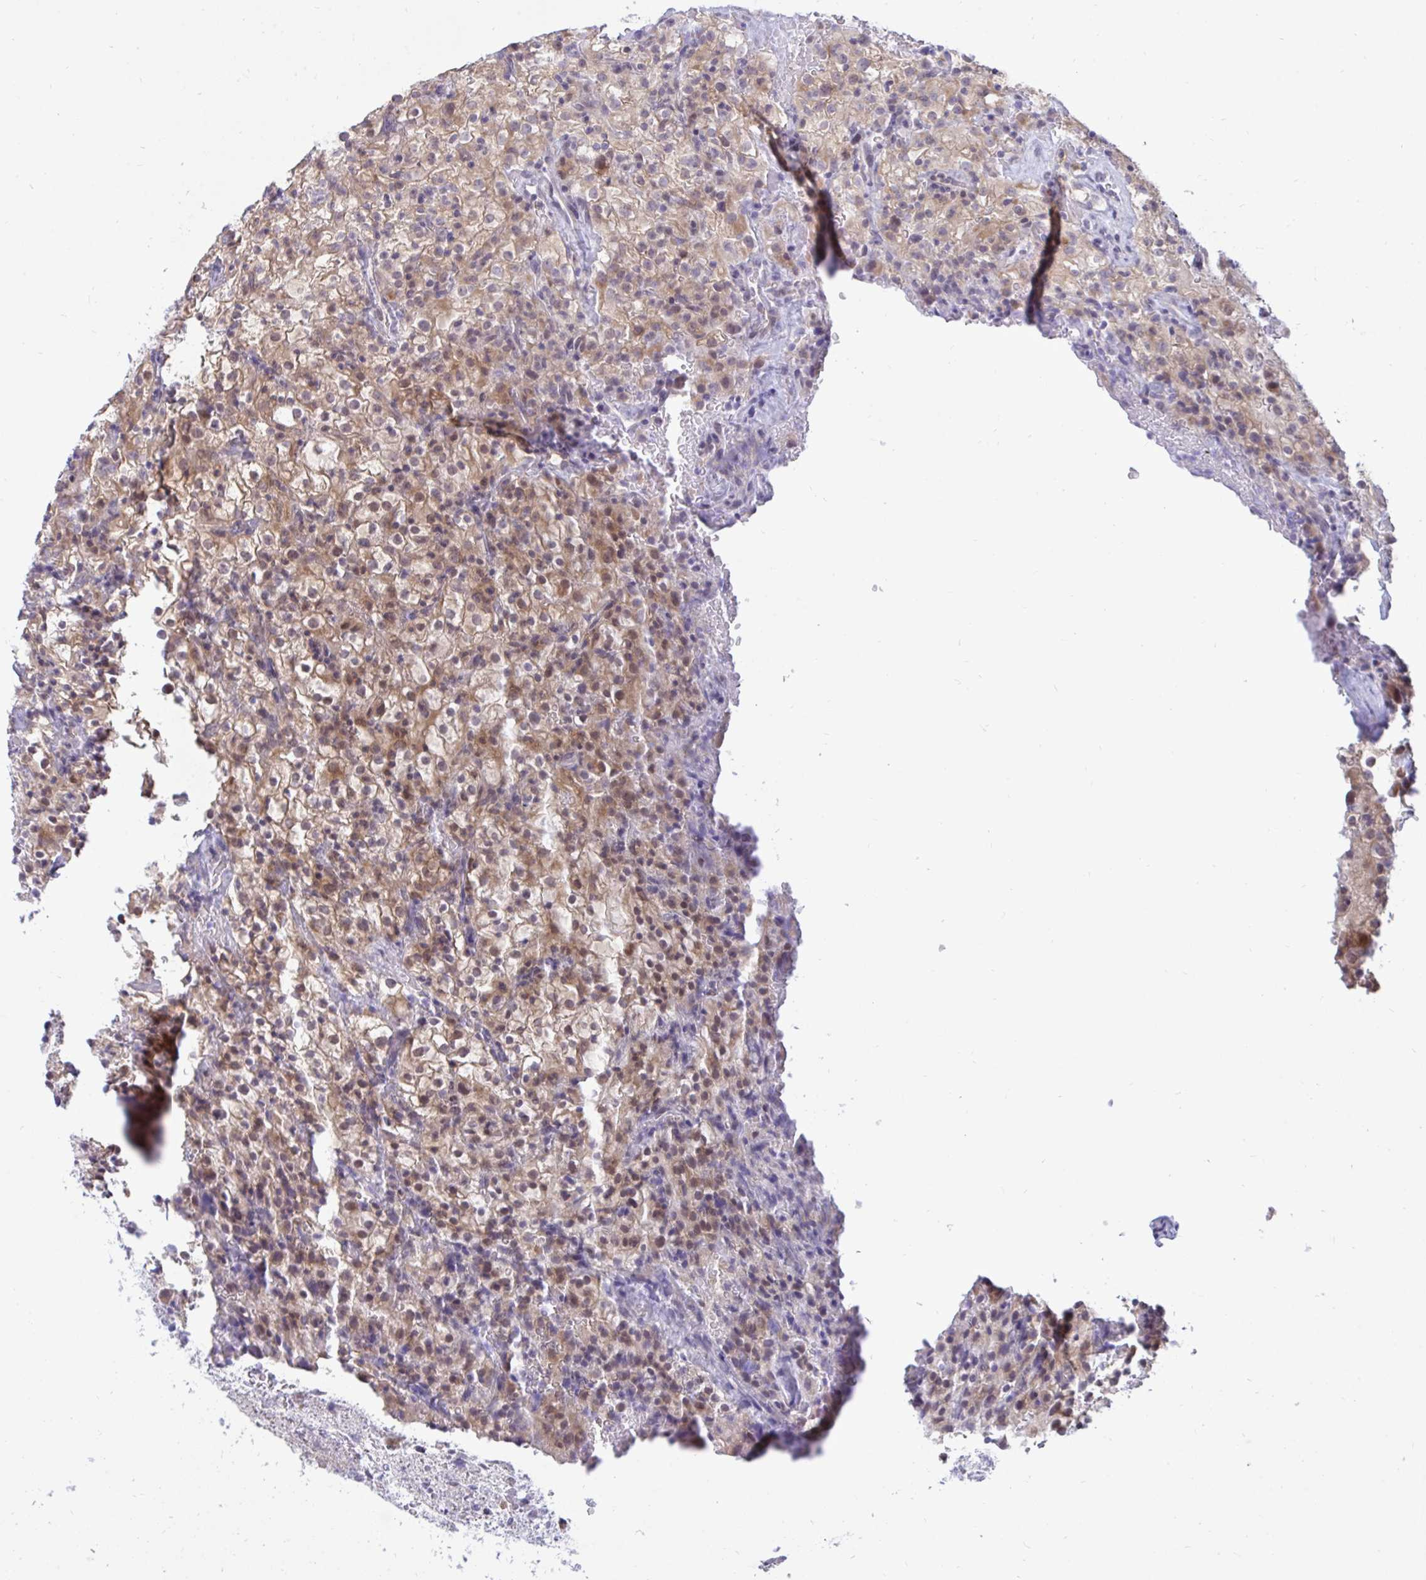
{"staining": {"intensity": "moderate", "quantity": ">75%", "location": "cytoplasmic/membranous"}, "tissue": "renal cancer", "cell_type": "Tumor cells", "image_type": "cancer", "snomed": [{"axis": "morphology", "description": "Adenocarcinoma, NOS"}, {"axis": "topography", "description": "Kidney"}], "caption": "Immunohistochemical staining of human renal cancer demonstrates moderate cytoplasmic/membranous protein expression in approximately >75% of tumor cells.", "gene": "EPOP", "patient": {"sex": "female", "age": 74}}